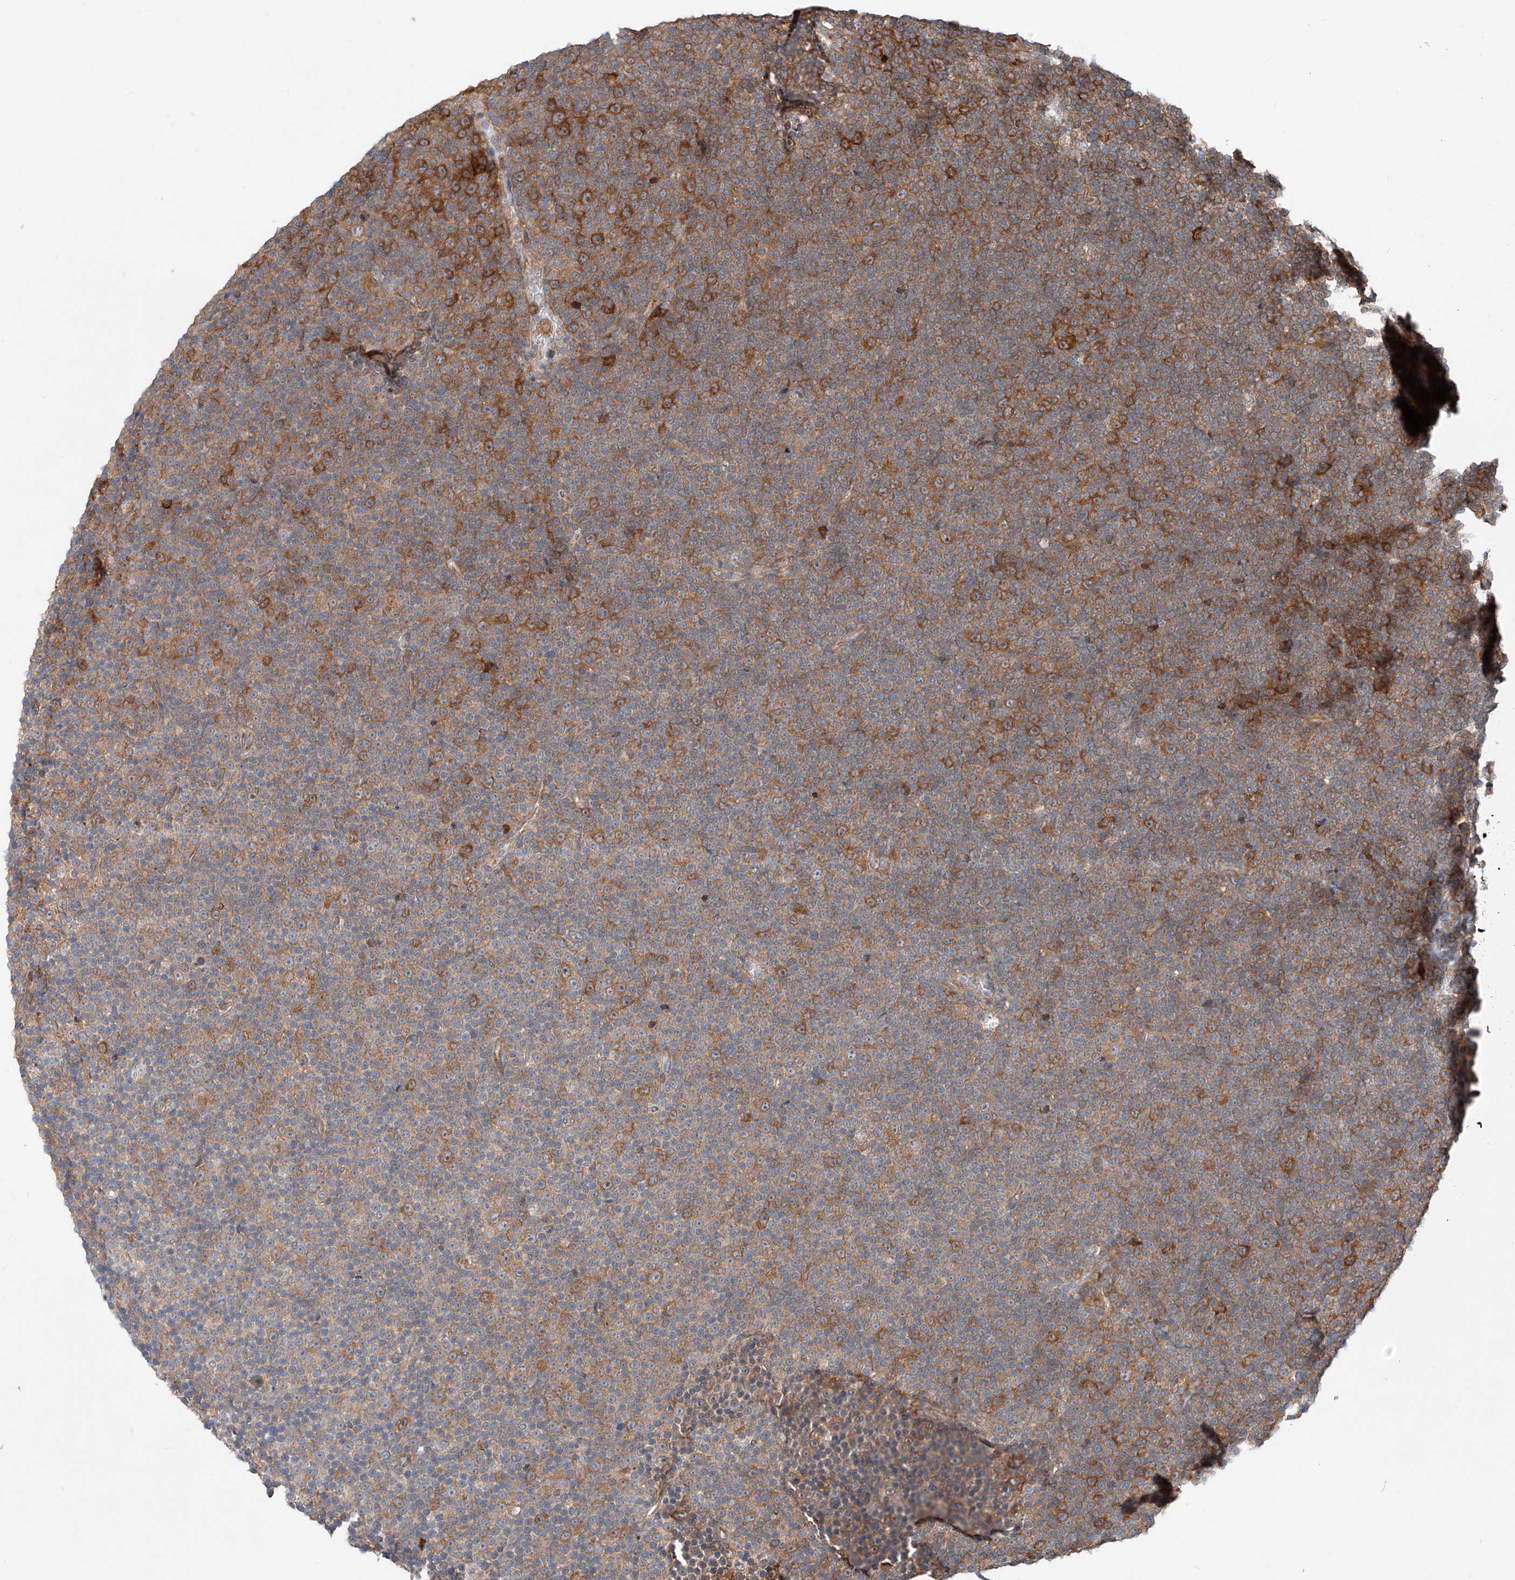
{"staining": {"intensity": "moderate", "quantity": "25%-75%", "location": "cytoplasmic/membranous"}, "tissue": "lymphoma", "cell_type": "Tumor cells", "image_type": "cancer", "snomed": [{"axis": "morphology", "description": "Malignant lymphoma, non-Hodgkin's type, Low grade"}, {"axis": "topography", "description": "Lymph node"}], "caption": "Malignant lymphoma, non-Hodgkin's type (low-grade) stained for a protein (brown) shows moderate cytoplasmic/membranous positive expression in about 25%-75% of tumor cells.", "gene": "RUSC1", "patient": {"sex": "female", "age": 67}}